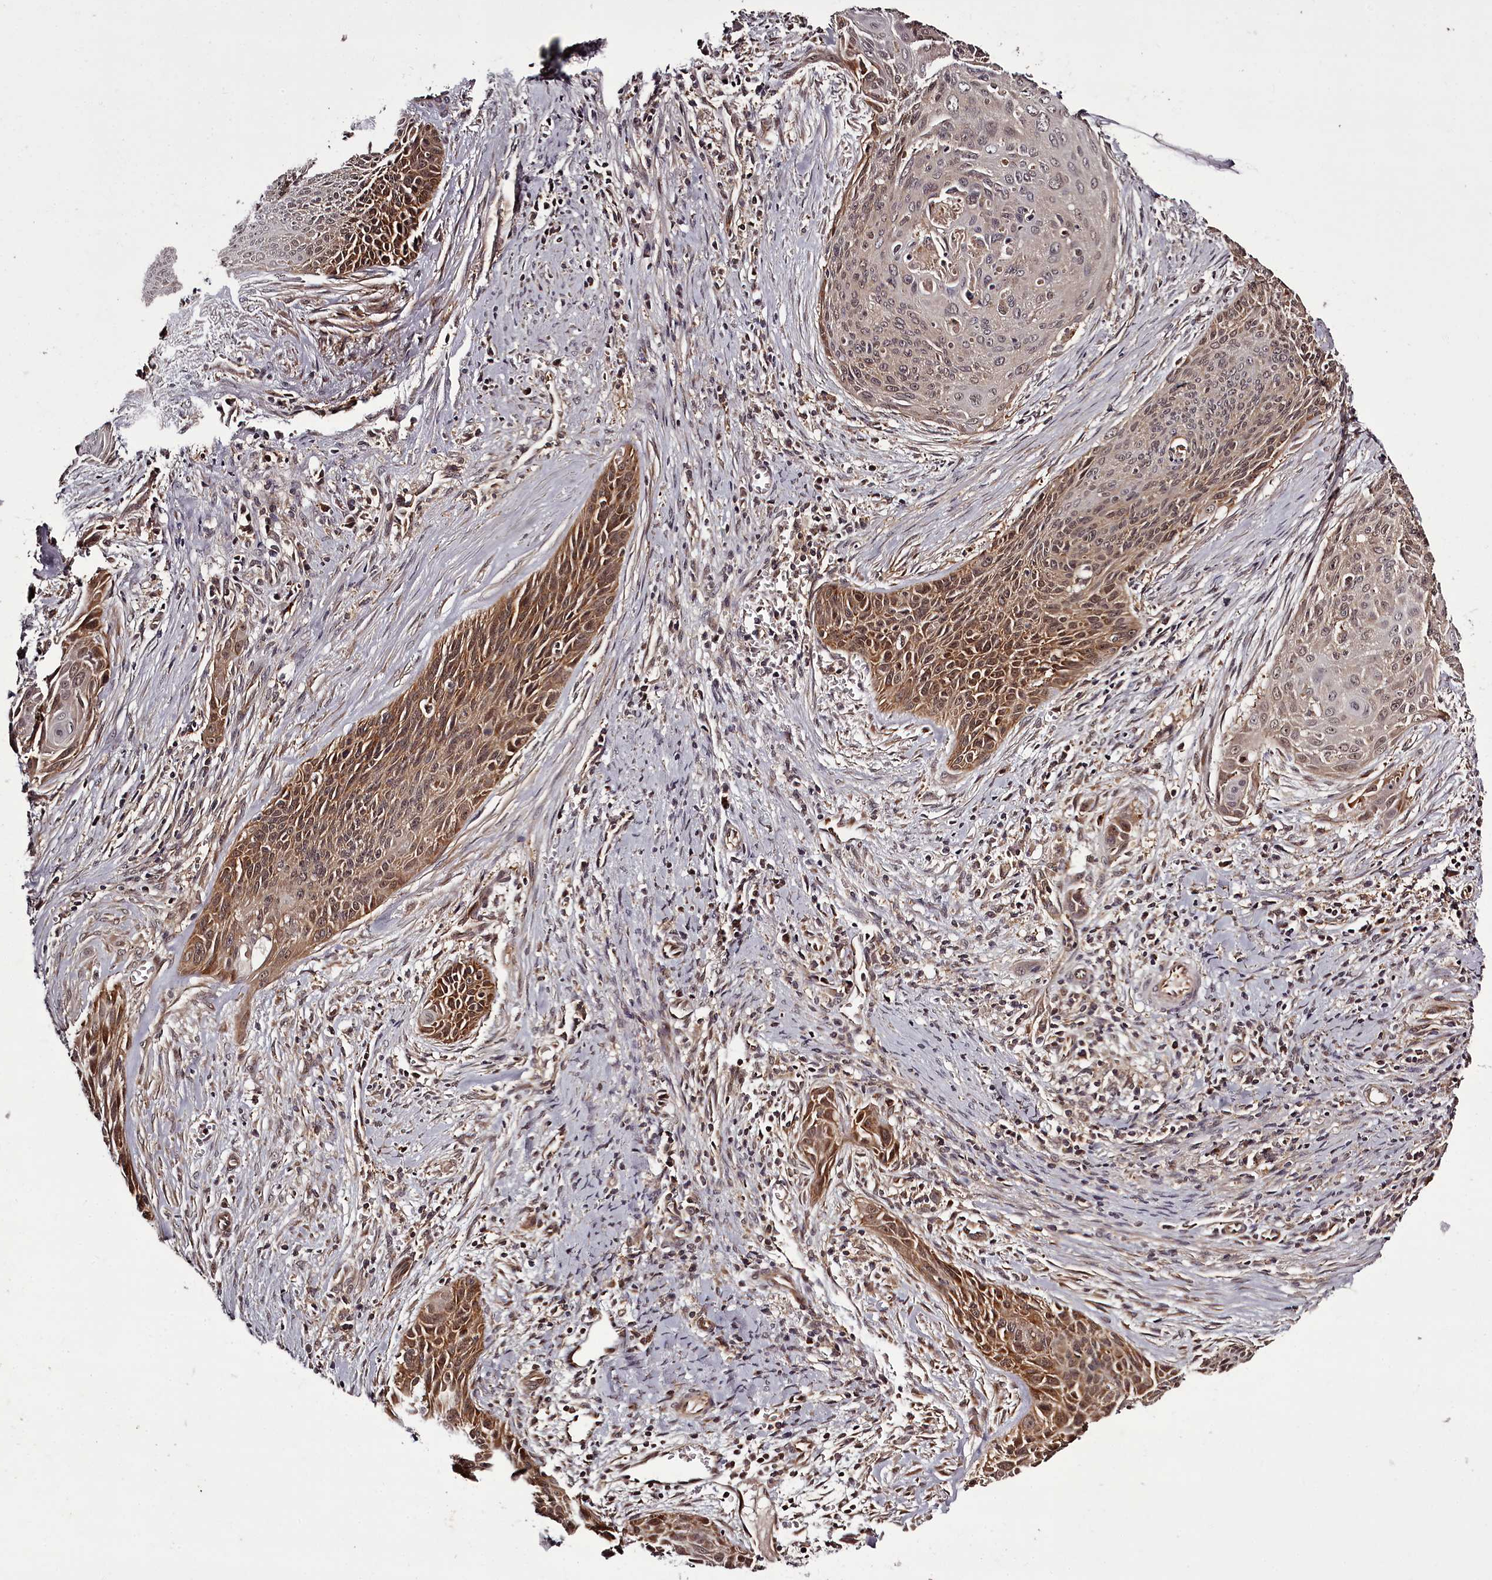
{"staining": {"intensity": "moderate", "quantity": ">75%", "location": "cytoplasmic/membranous,nuclear"}, "tissue": "cervical cancer", "cell_type": "Tumor cells", "image_type": "cancer", "snomed": [{"axis": "morphology", "description": "Squamous cell carcinoma, NOS"}, {"axis": "topography", "description": "Cervix"}], "caption": "High-magnification brightfield microscopy of cervical cancer stained with DAB (3,3'-diaminobenzidine) (brown) and counterstained with hematoxylin (blue). tumor cells exhibit moderate cytoplasmic/membranous and nuclear expression is appreciated in approximately>75% of cells.", "gene": "PCBP2", "patient": {"sex": "female", "age": 55}}